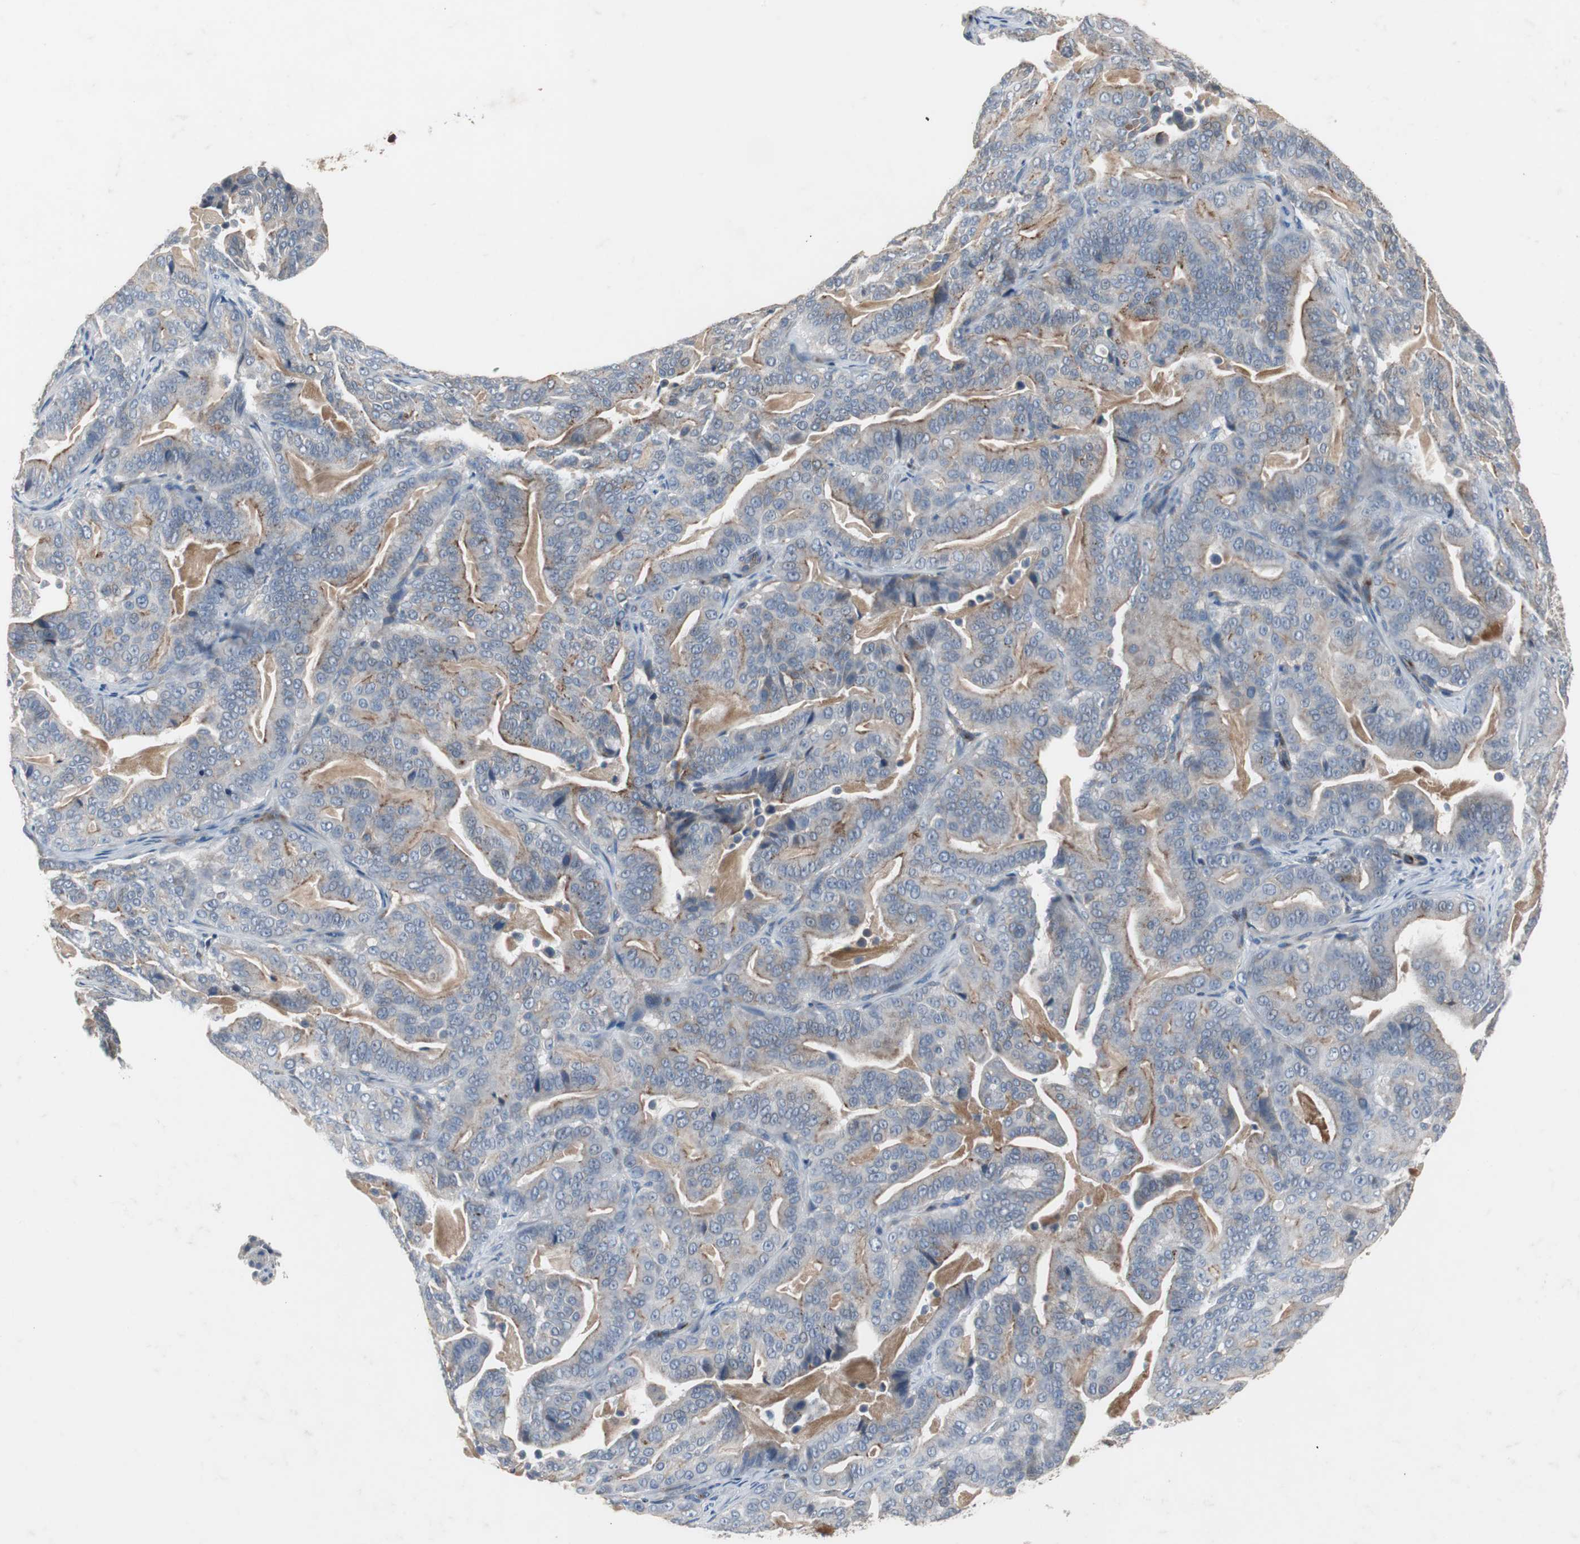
{"staining": {"intensity": "weak", "quantity": "25%-75%", "location": "cytoplasmic/membranous"}, "tissue": "pancreatic cancer", "cell_type": "Tumor cells", "image_type": "cancer", "snomed": [{"axis": "morphology", "description": "Adenocarcinoma, NOS"}, {"axis": "topography", "description": "Pancreas"}], "caption": "Immunohistochemical staining of pancreatic cancer (adenocarcinoma) shows low levels of weak cytoplasmic/membranous staining in about 25%-75% of tumor cells.", "gene": "SORT1", "patient": {"sex": "male", "age": 63}}